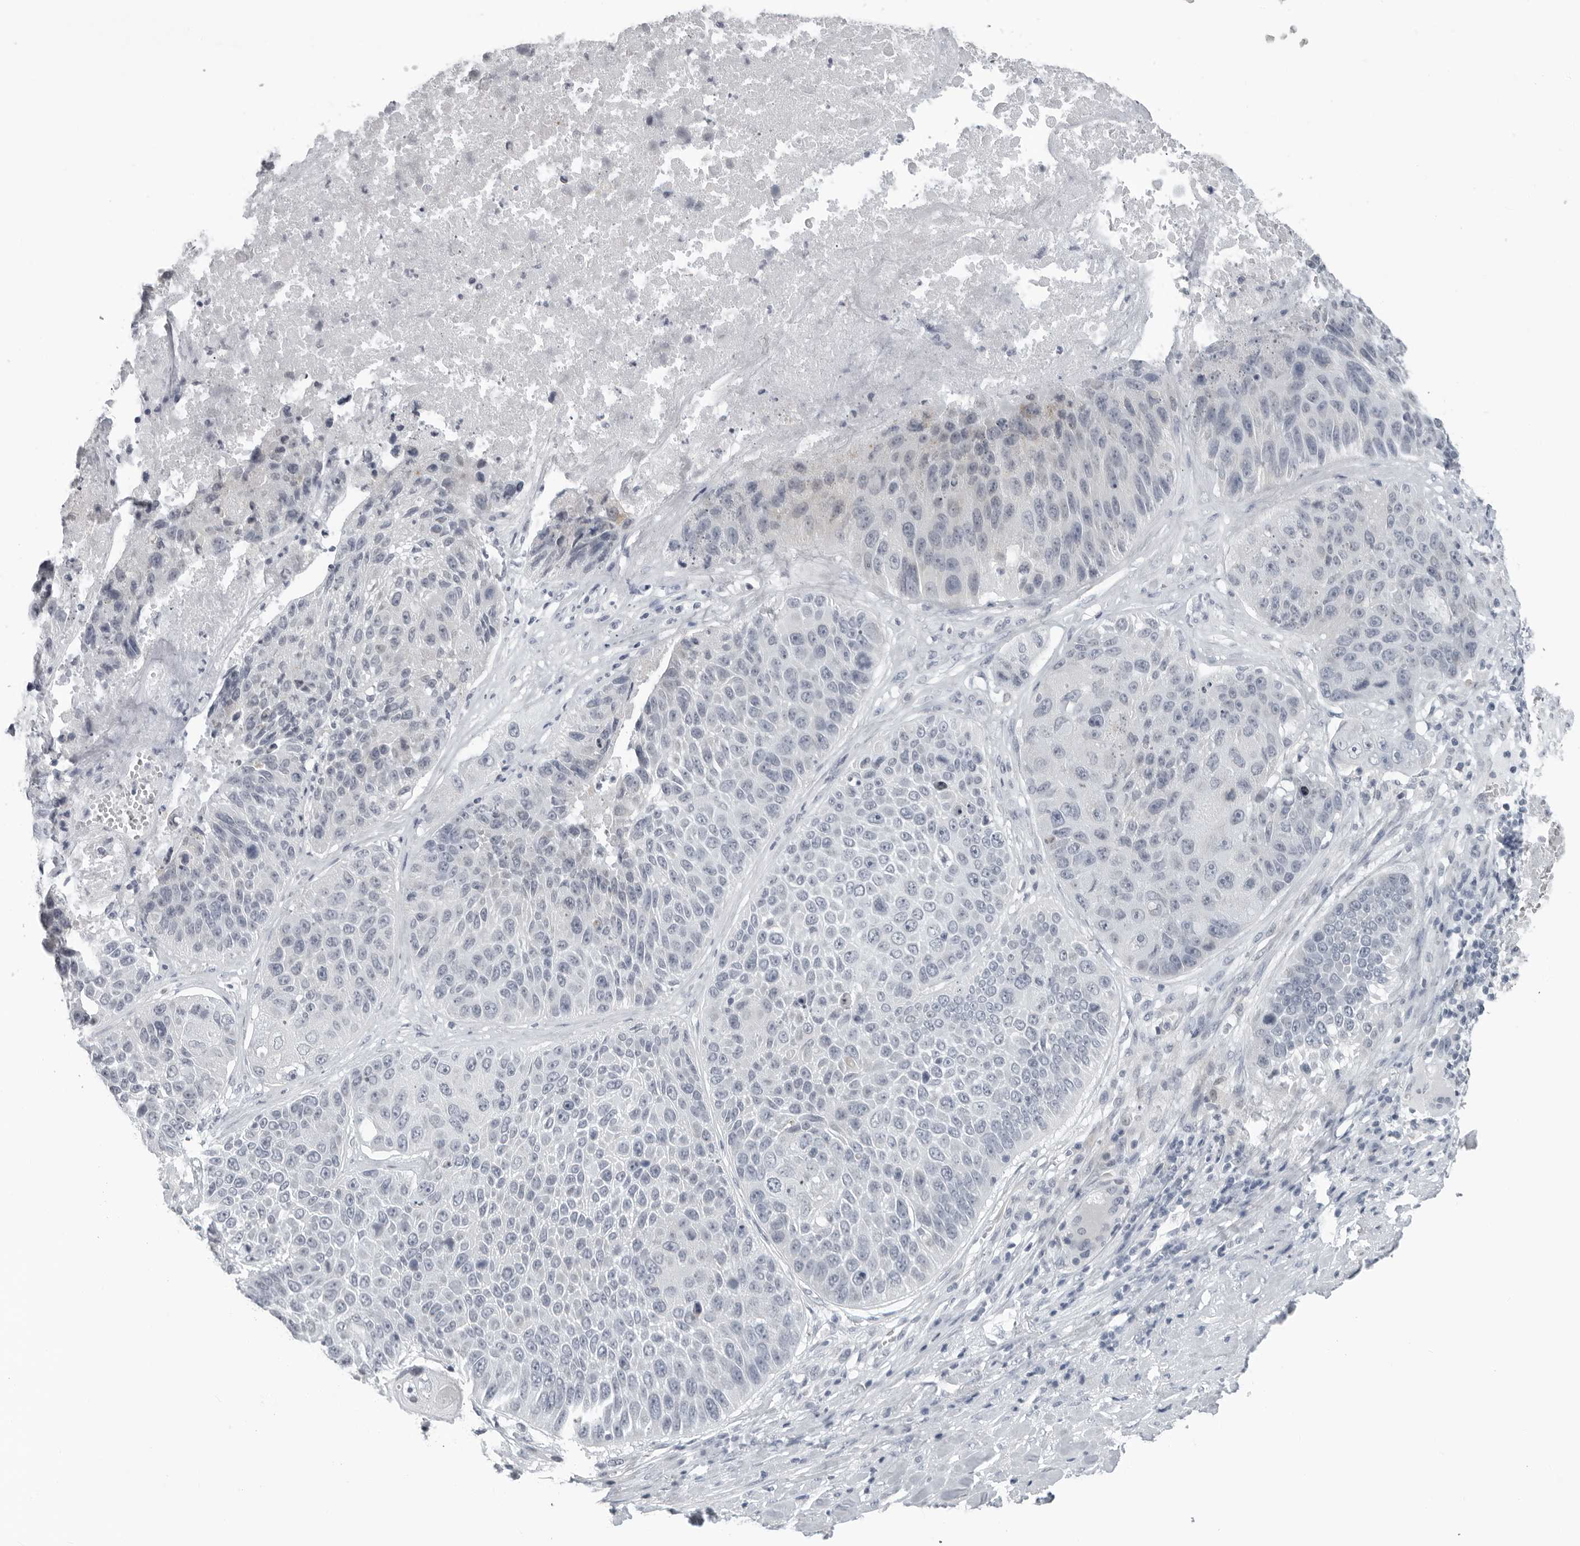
{"staining": {"intensity": "negative", "quantity": "none", "location": "none"}, "tissue": "lung cancer", "cell_type": "Tumor cells", "image_type": "cancer", "snomed": [{"axis": "morphology", "description": "Squamous cell carcinoma, NOS"}, {"axis": "topography", "description": "Lung"}], "caption": "IHC of human lung squamous cell carcinoma displays no staining in tumor cells. (DAB (3,3'-diaminobenzidine) immunohistochemistry (IHC) visualized using brightfield microscopy, high magnification).", "gene": "OPLAH", "patient": {"sex": "male", "age": 61}}